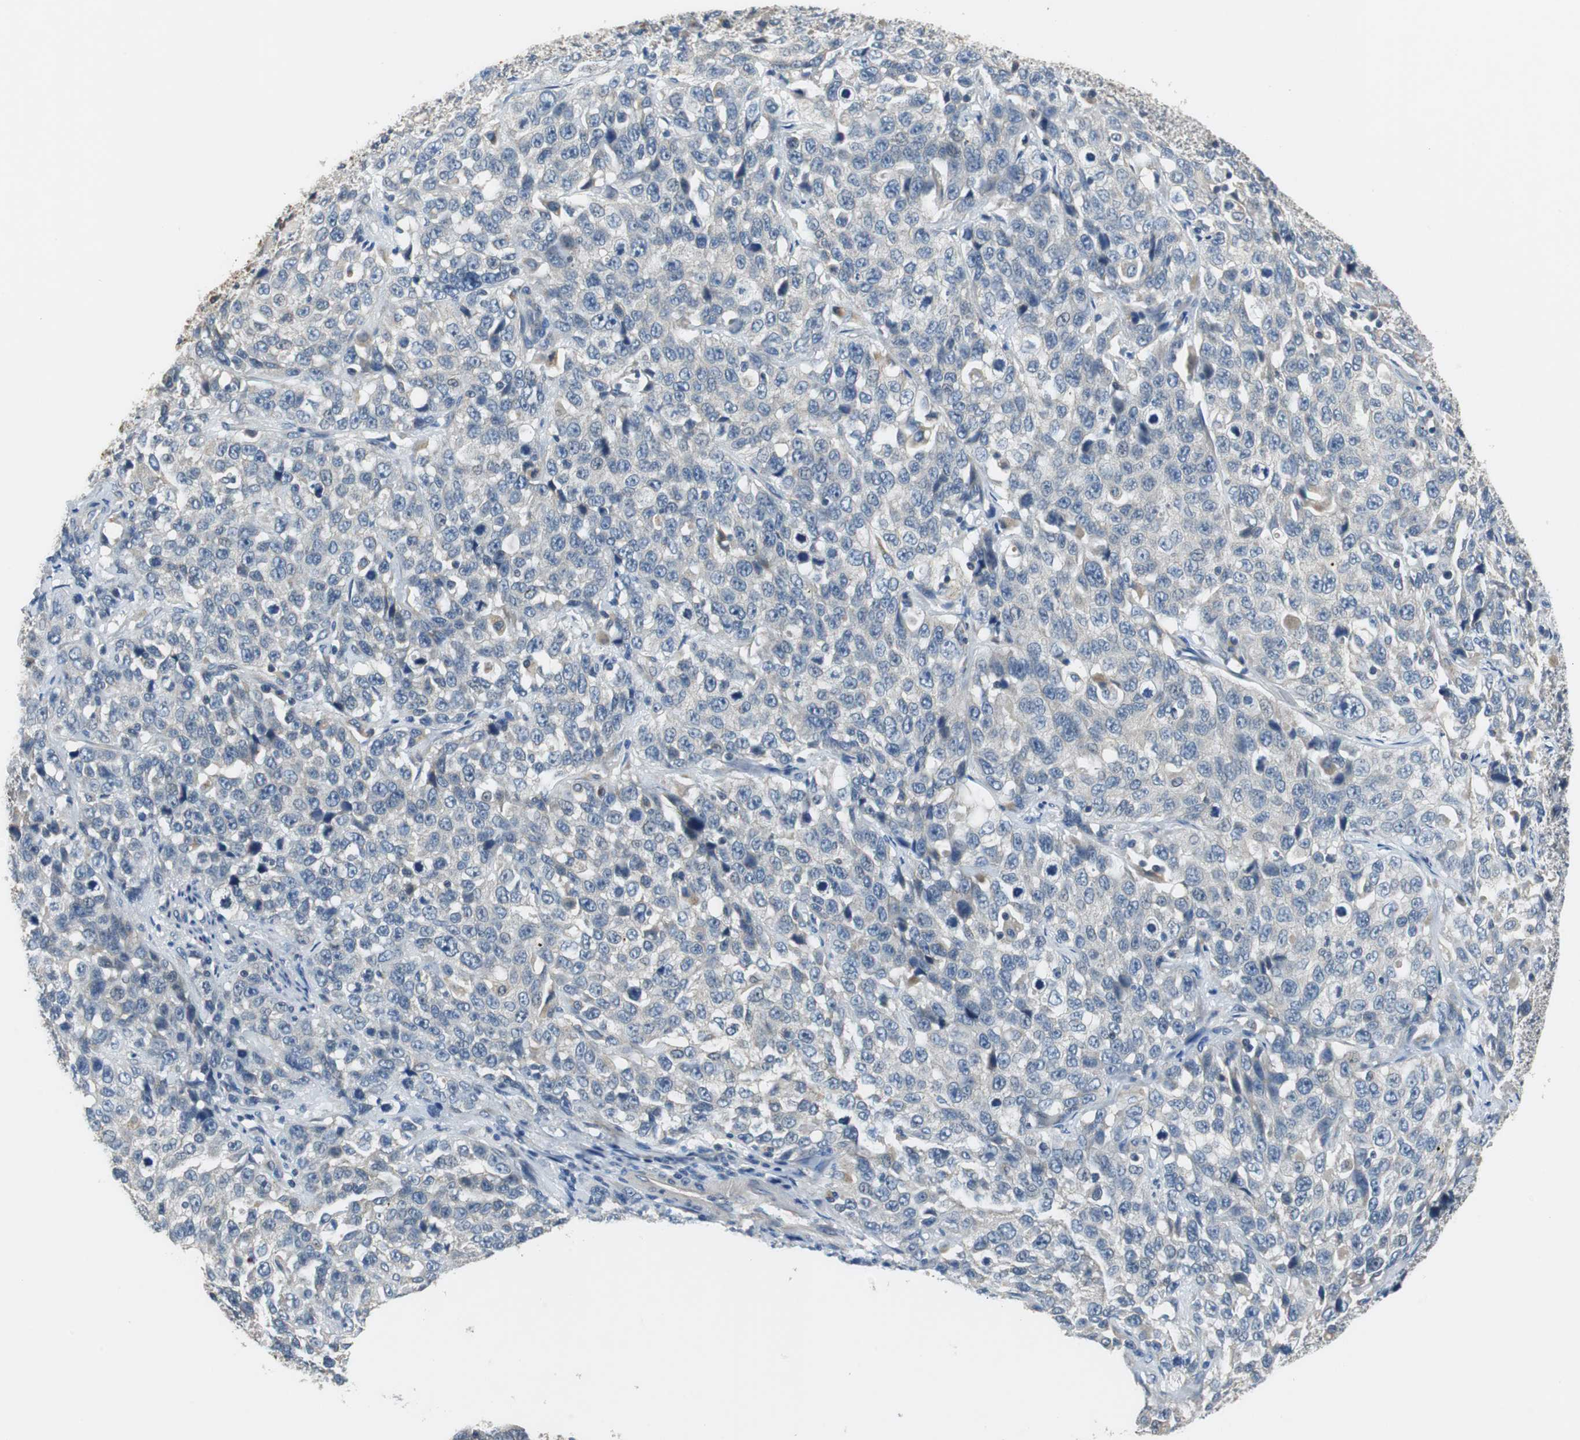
{"staining": {"intensity": "negative", "quantity": "none", "location": "none"}, "tissue": "stomach cancer", "cell_type": "Tumor cells", "image_type": "cancer", "snomed": [{"axis": "morphology", "description": "Normal tissue, NOS"}, {"axis": "morphology", "description": "Adenocarcinoma, NOS"}, {"axis": "topography", "description": "Stomach"}], "caption": "DAB (3,3'-diaminobenzidine) immunohistochemical staining of stomach adenocarcinoma displays no significant expression in tumor cells.", "gene": "FADS2", "patient": {"sex": "male", "age": 48}}